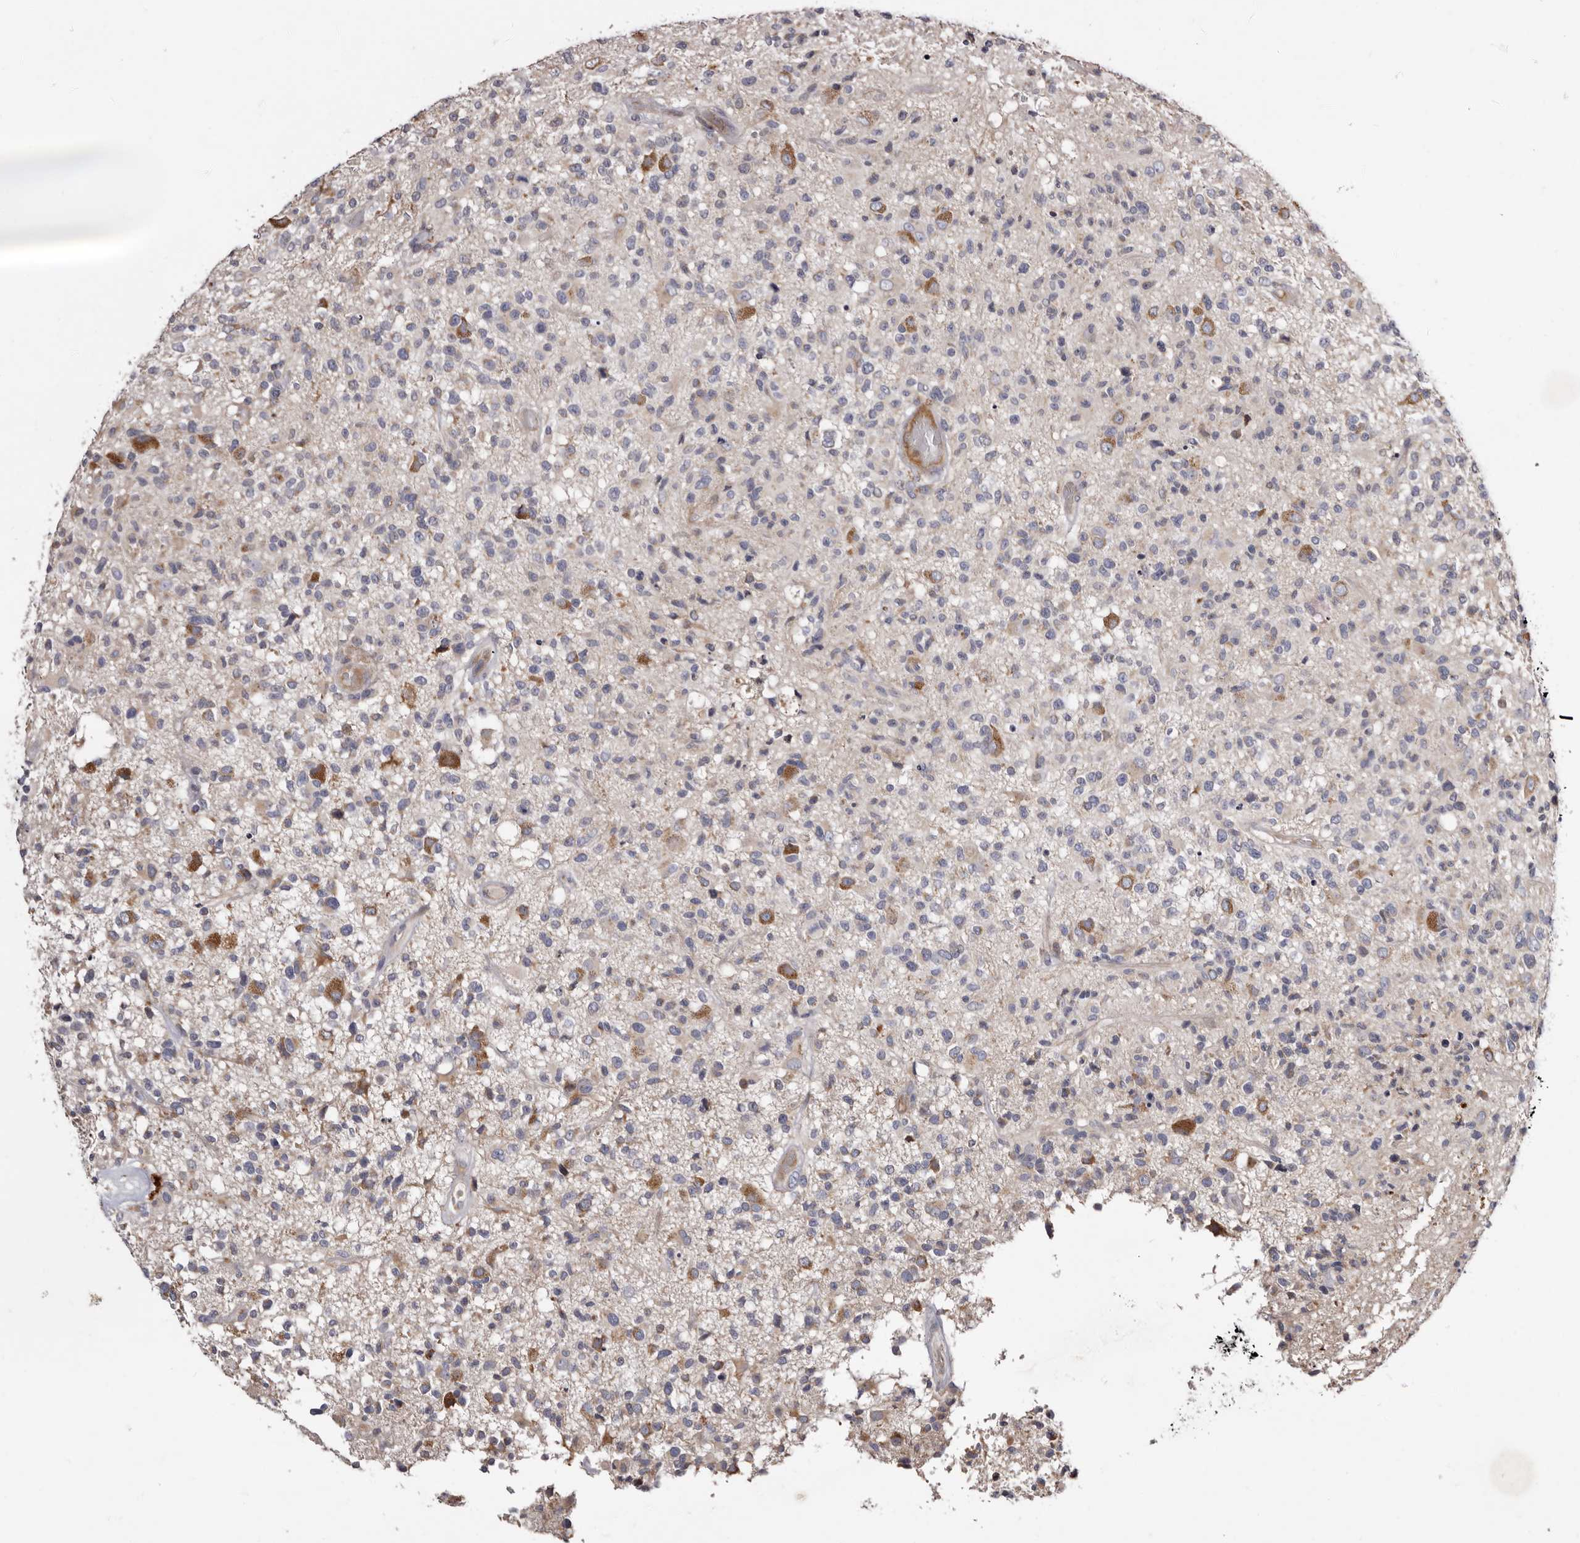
{"staining": {"intensity": "moderate", "quantity": "<25%", "location": "cytoplasmic/membranous"}, "tissue": "glioma", "cell_type": "Tumor cells", "image_type": "cancer", "snomed": [{"axis": "morphology", "description": "Glioma, malignant, High grade"}, {"axis": "morphology", "description": "Glioblastoma, NOS"}, {"axis": "topography", "description": "Brain"}], "caption": "Immunohistochemical staining of human glioma exhibits low levels of moderate cytoplasmic/membranous positivity in about <25% of tumor cells. (DAB (3,3'-diaminobenzidine) = brown stain, brightfield microscopy at high magnification).", "gene": "ASIC5", "patient": {"sex": "male", "age": 60}}